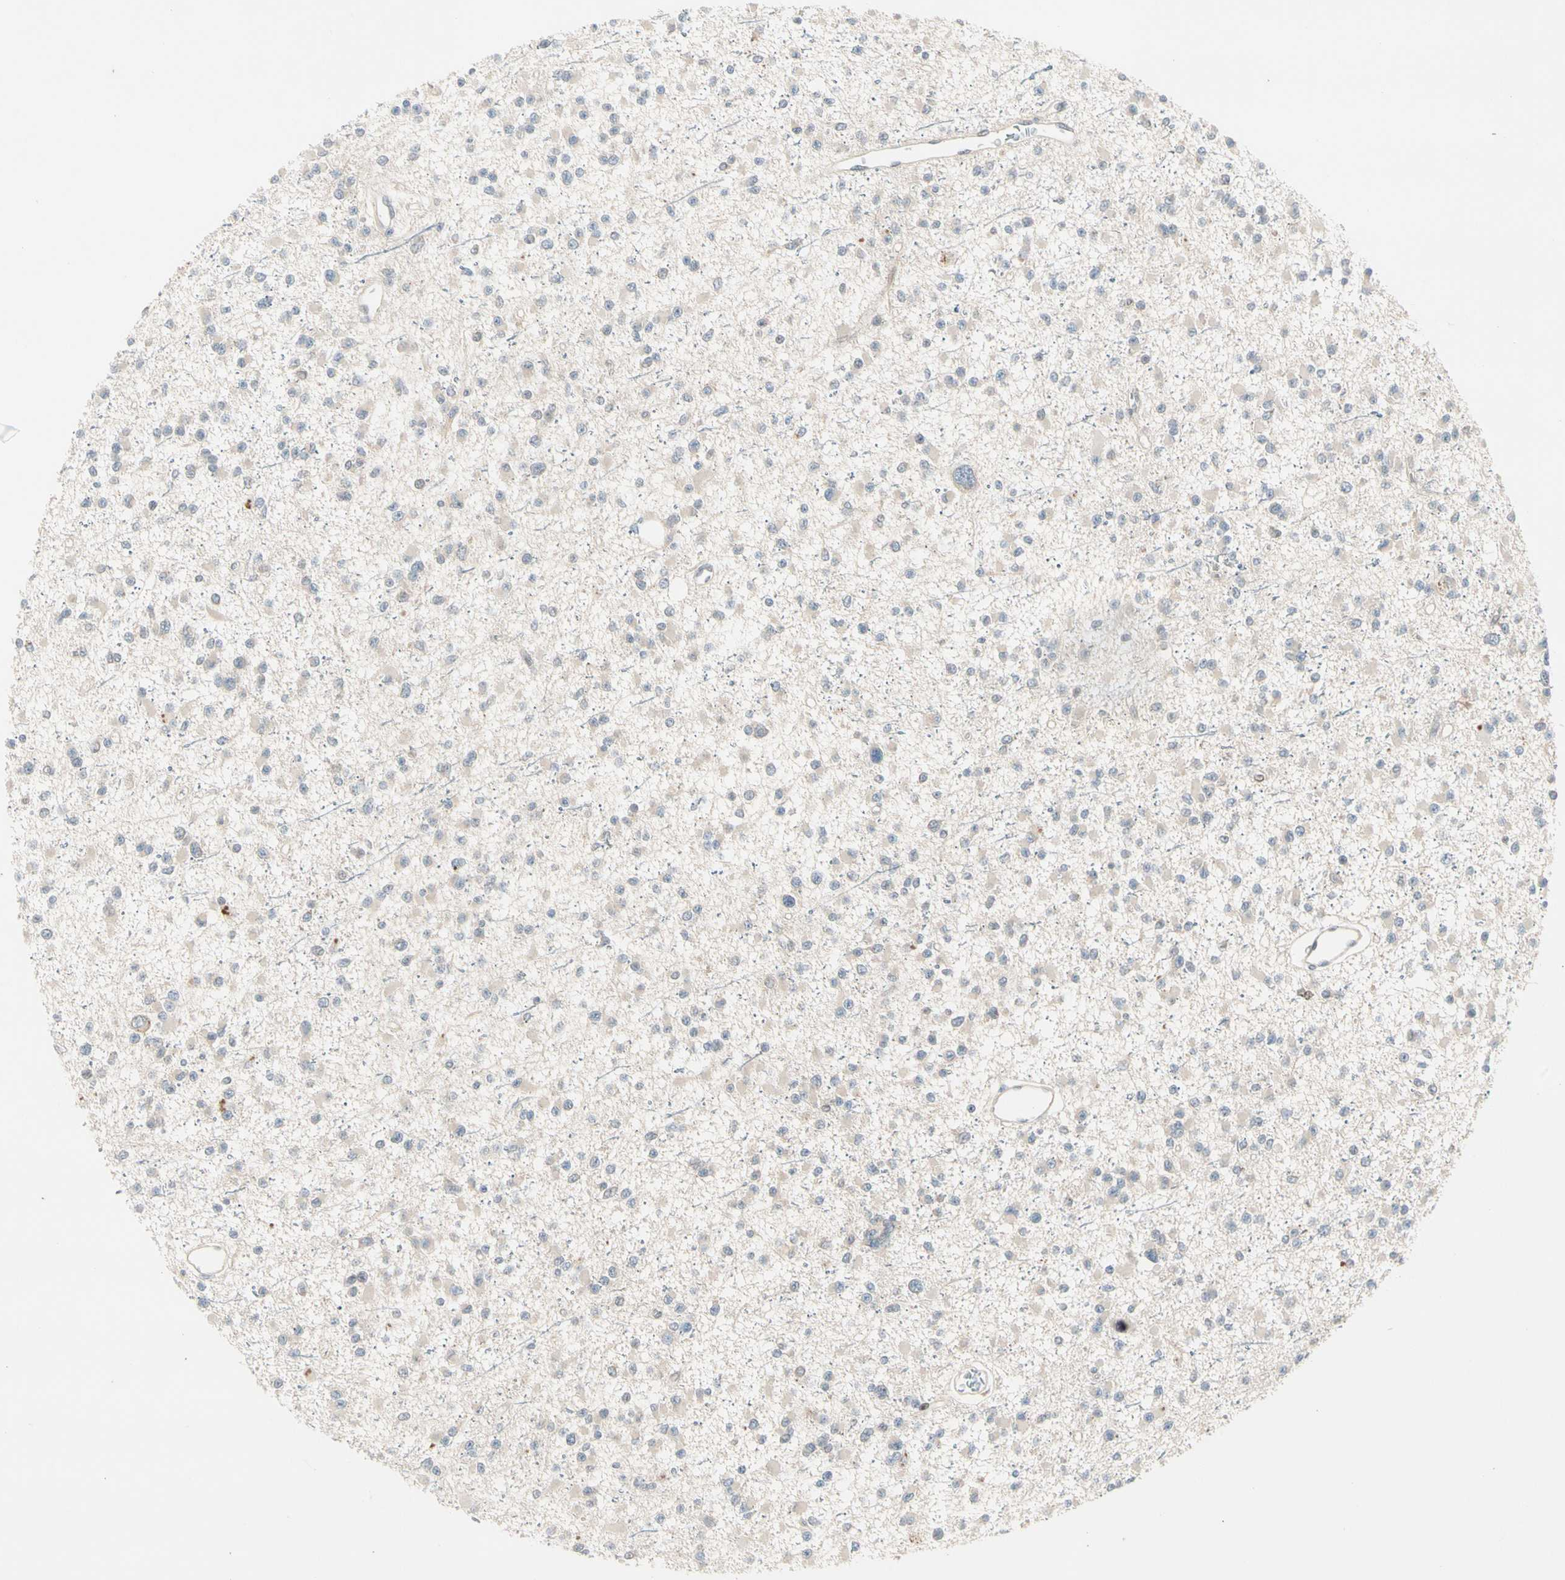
{"staining": {"intensity": "negative", "quantity": "none", "location": "none"}, "tissue": "glioma", "cell_type": "Tumor cells", "image_type": "cancer", "snomed": [{"axis": "morphology", "description": "Glioma, malignant, Low grade"}, {"axis": "topography", "description": "Brain"}], "caption": "A high-resolution micrograph shows IHC staining of malignant glioma (low-grade), which shows no significant expression in tumor cells.", "gene": "IL1R1", "patient": {"sex": "female", "age": 22}}